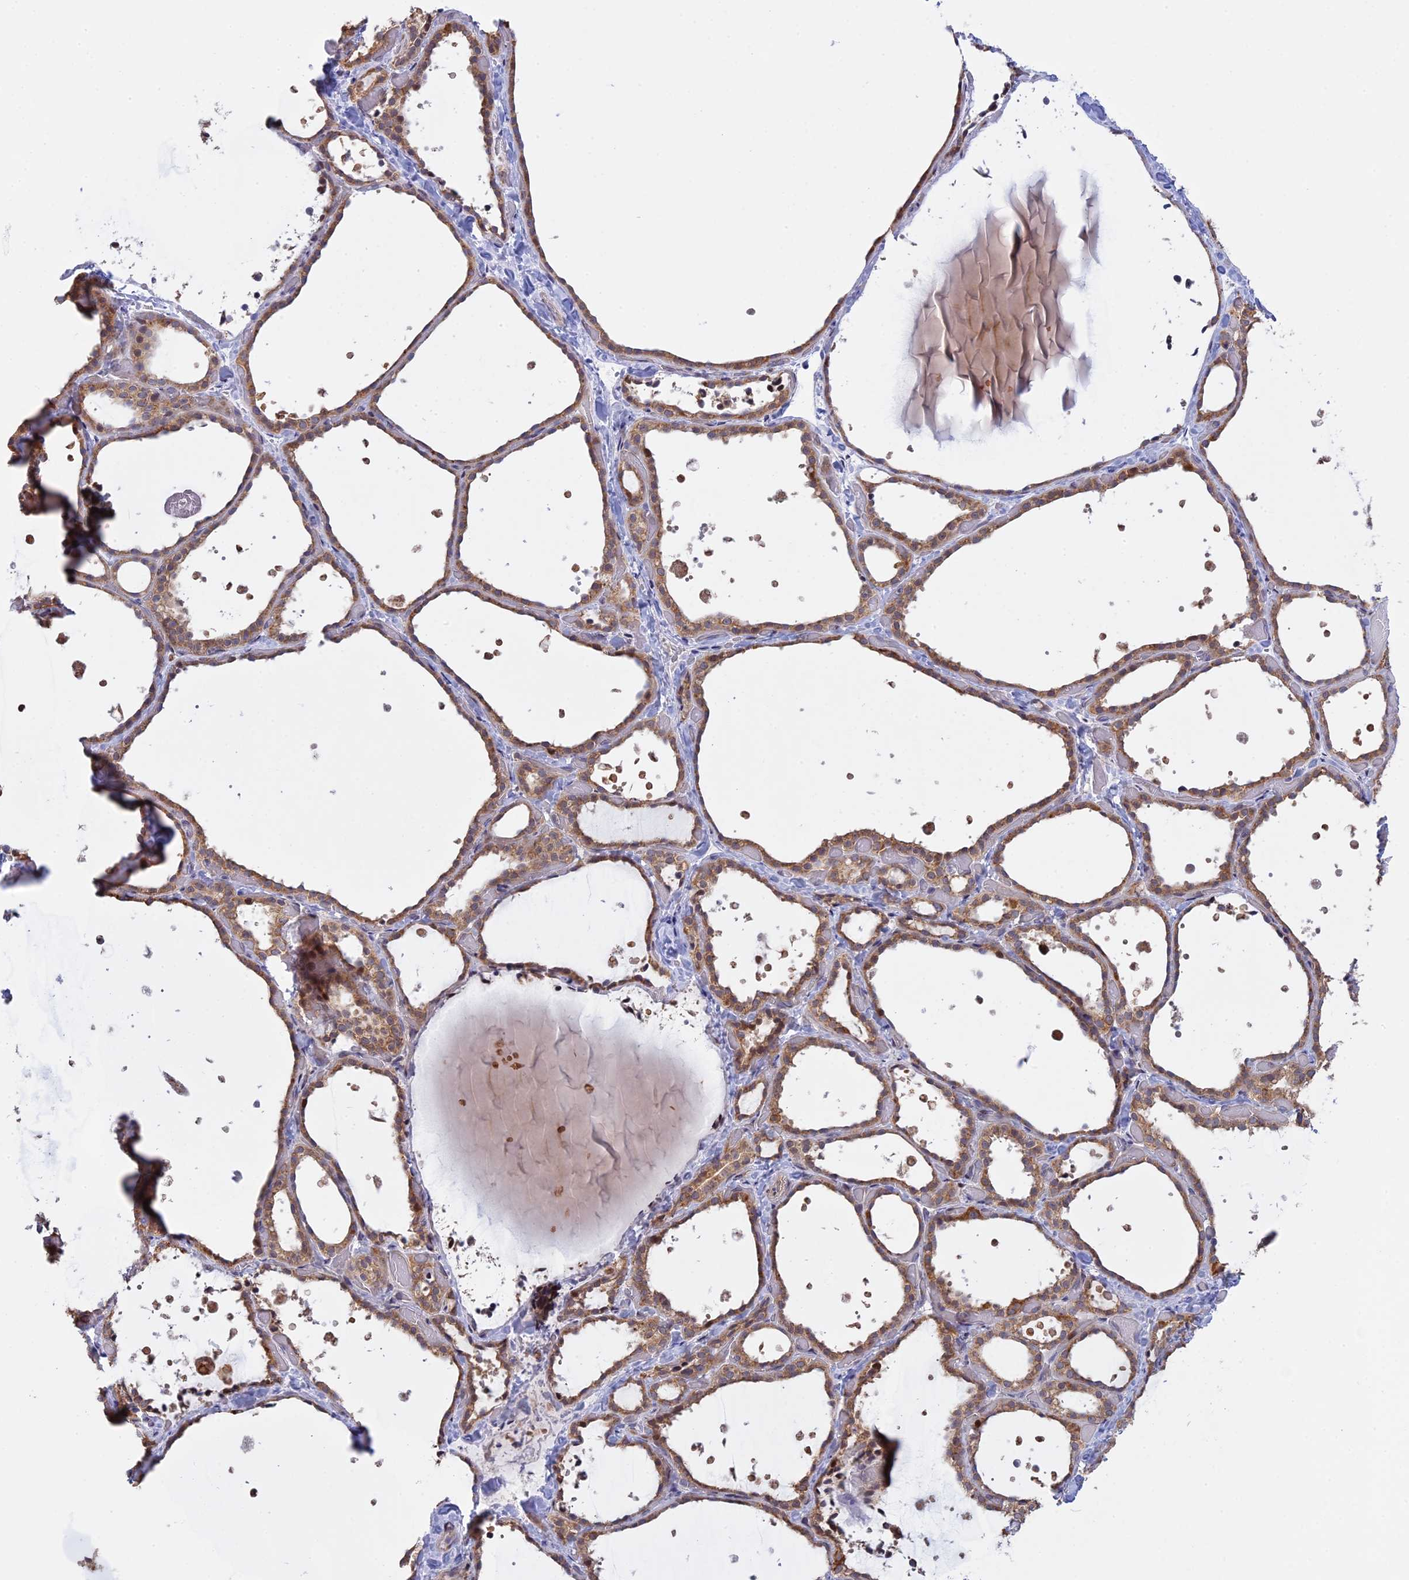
{"staining": {"intensity": "moderate", "quantity": ">75%", "location": "cytoplasmic/membranous,nuclear"}, "tissue": "thyroid gland", "cell_type": "Glandular cells", "image_type": "normal", "snomed": [{"axis": "morphology", "description": "Normal tissue, NOS"}, {"axis": "topography", "description": "Thyroid gland"}], "caption": "Approximately >75% of glandular cells in benign thyroid gland show moderate cytoplasmic/membranous,nuclear protein staining as visualized by brown immunohistochemical staining.", "gene": "GSKIP", "patient": {"sex": "female", "age": 44}}